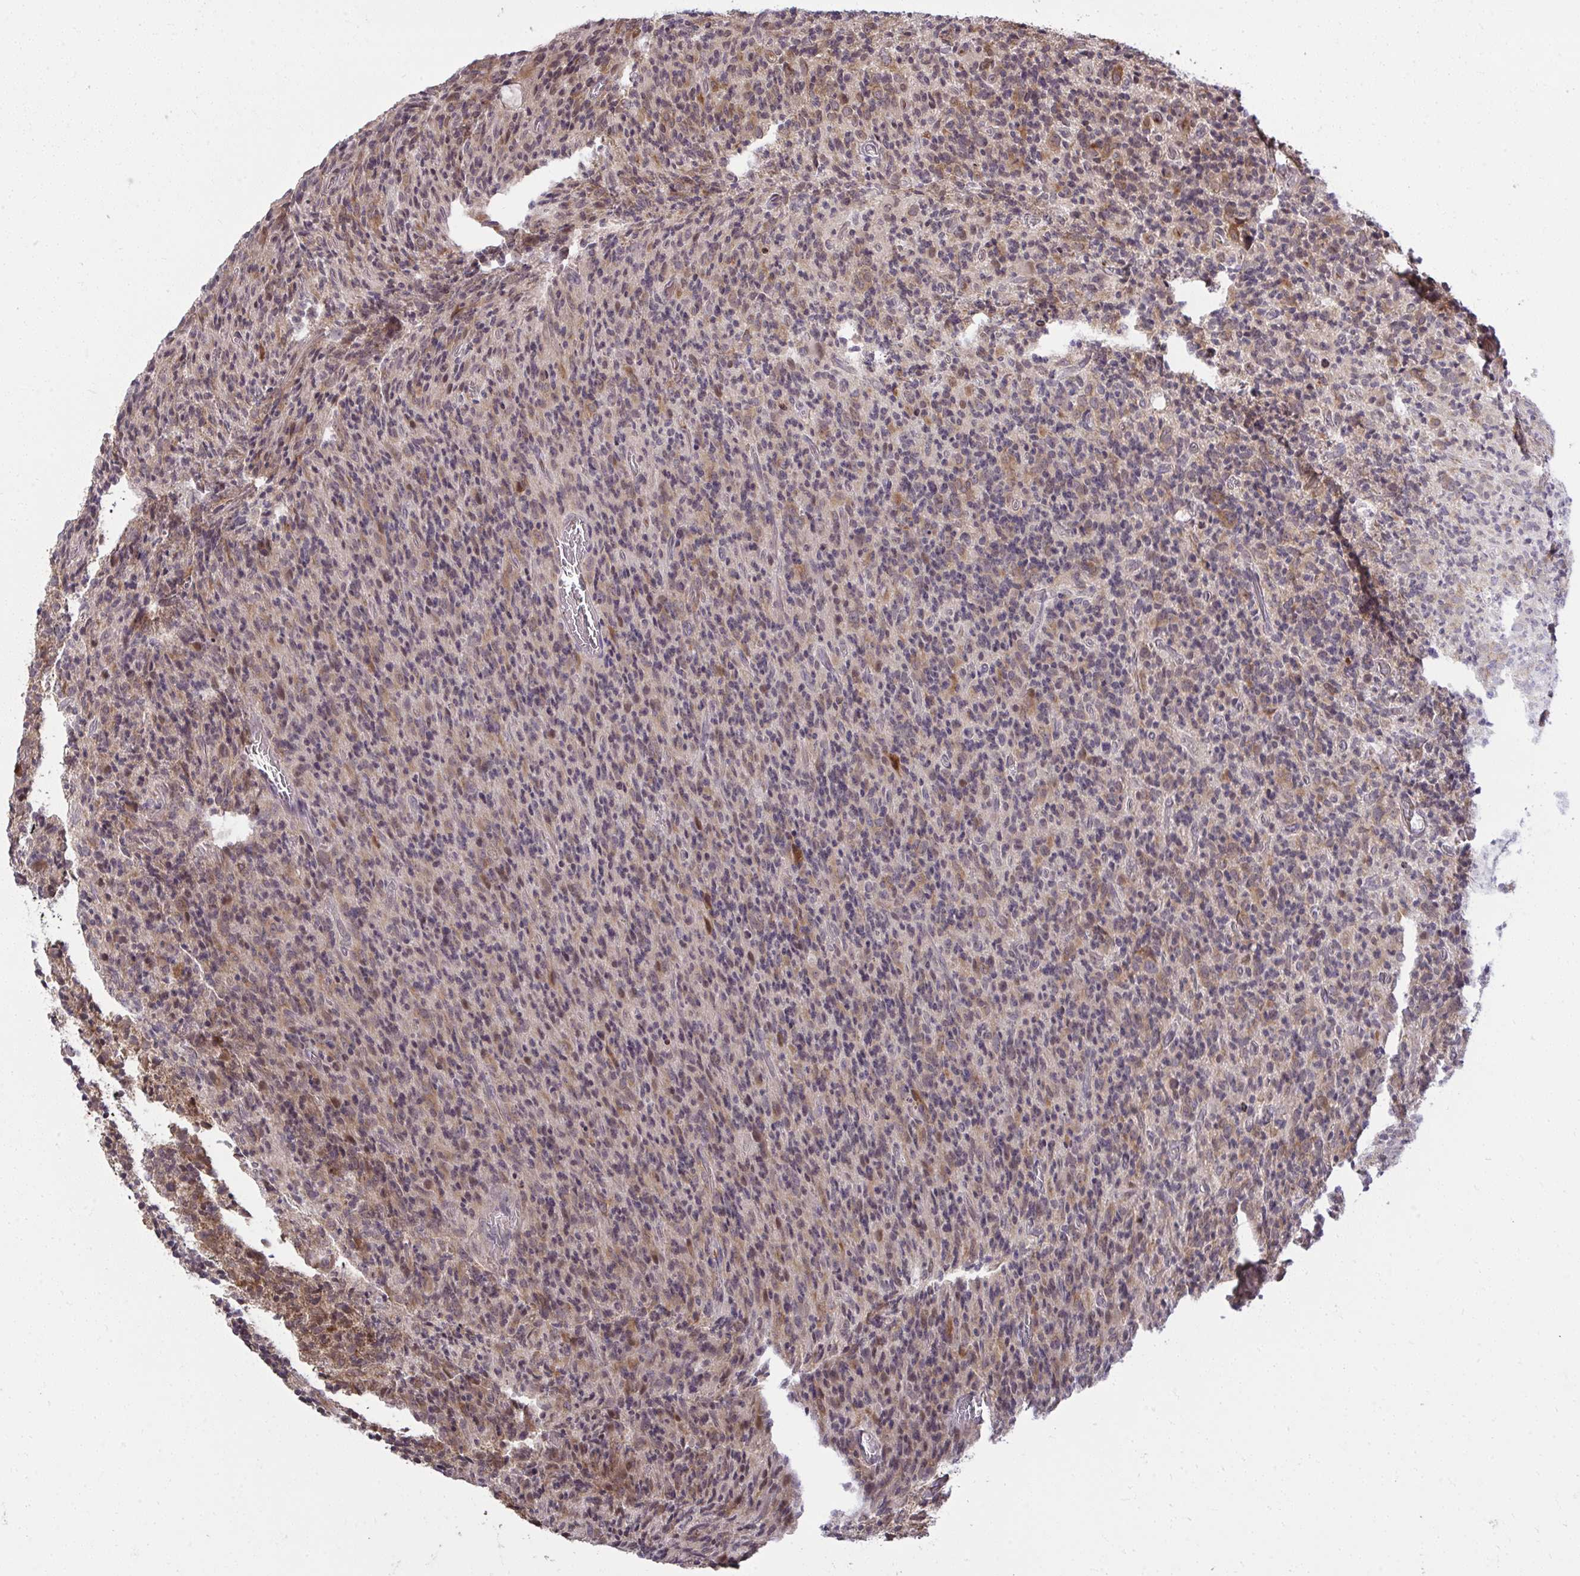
{"staining": {"intensity": "moderate", "quantity": ">75%", "location": "cytoplasmic/membranous,nuclear"}, "tissue": "glioma", "cell_type": "Tumor cells", "image_type": "cancer", "snomed": [{"axis": "morphology", "description": "Glioma, malignant, High grade"}, {"axis": "topography", "description": "Brain"}], "caption": "IHC image of neoplastic tissue: glioma stained using immunohistochemistry shows medium levels of moderate protein expression localized specifically in the cytoplasmic/membranous and nuclear of tumor cells, appearing as a cytoplasmic/membranous and nuclear brown color.", "gene": "ZSCAN9", "patient": {"sex": "male", "age": 76}}